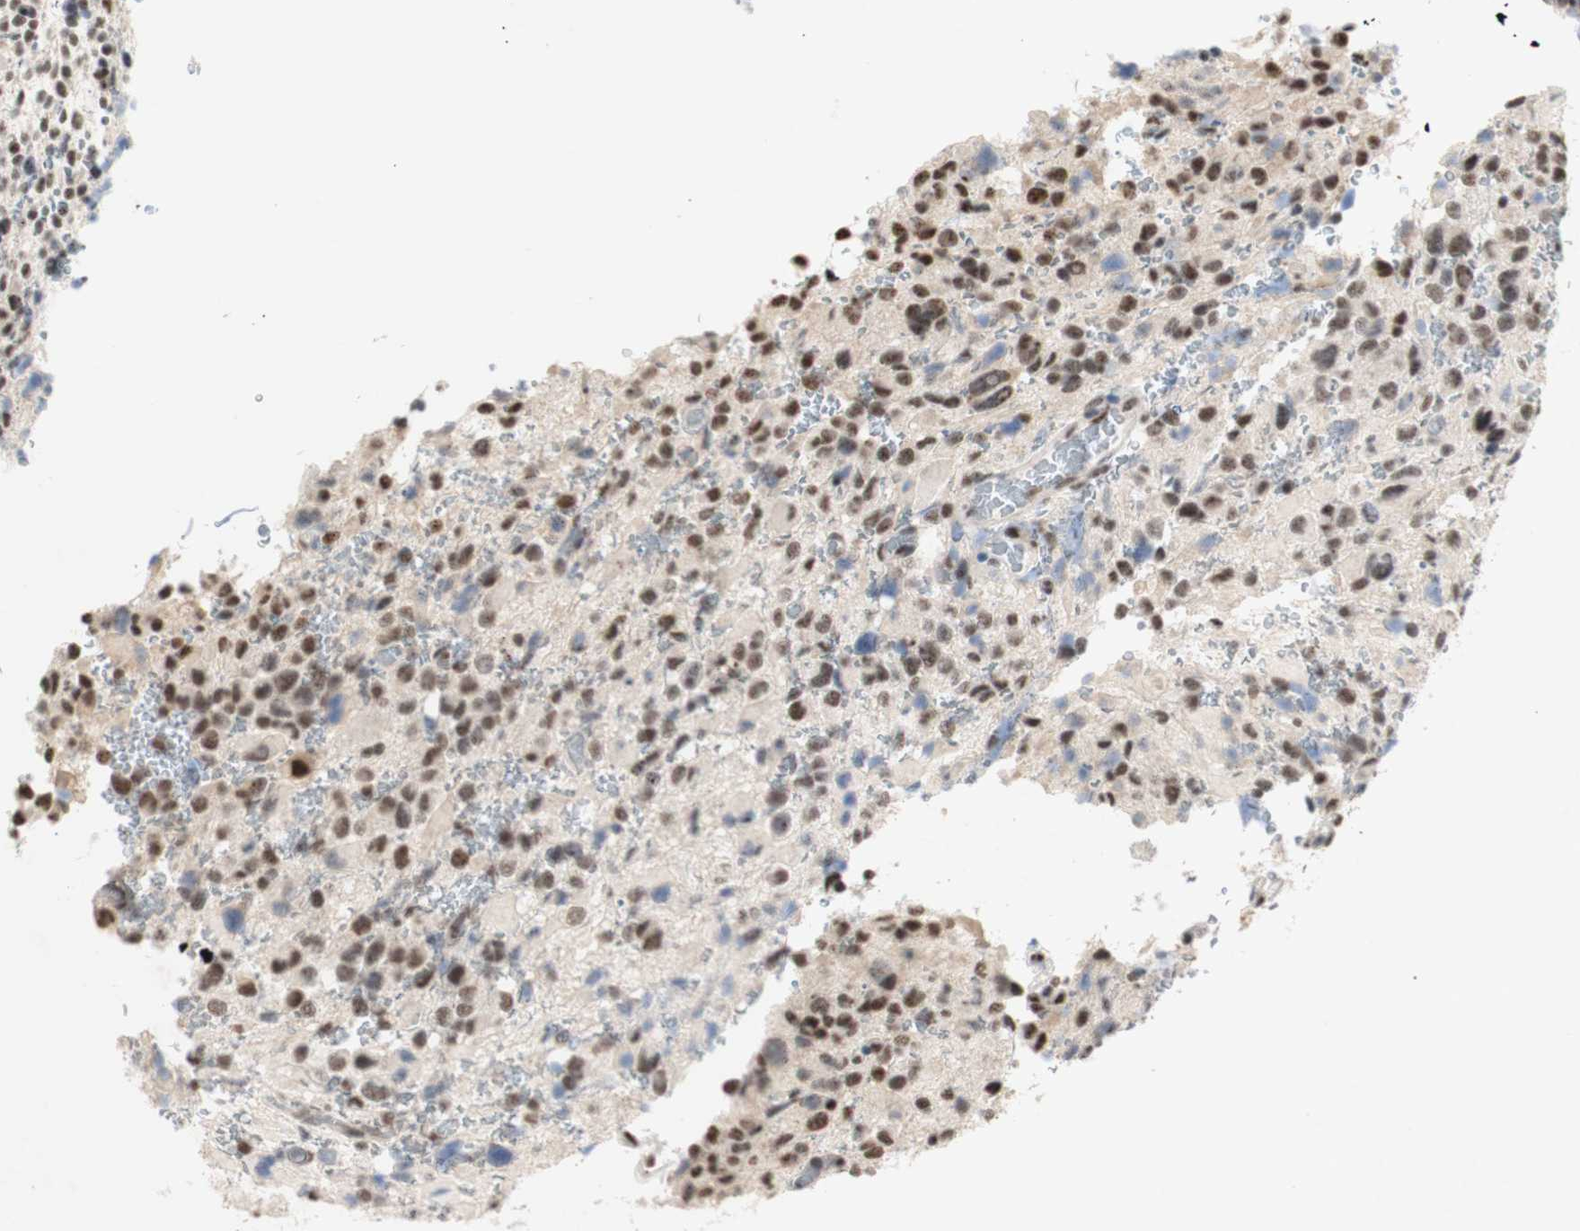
{"staining": {"intensity": "moderate", "quantity": ">75%", "location": "nuclear"}, "tissue": "glioma", "cell_type": "Tumor cells", "image_type": "cancer", "snomed": [{"axis": "morphology", "description": "Glioma, malignant, High grade"}, {"axis": "topography", "description": "Brain"}], "caption": "Tumor cells show medium levels of moderate nuclear positivity in about >75% of cells in human glioma. (DAB IHC, brown staining for protein, blue staining for nuclei).", "gene": "SNRPB", "patient": {"sex": "male", "age": 48}}